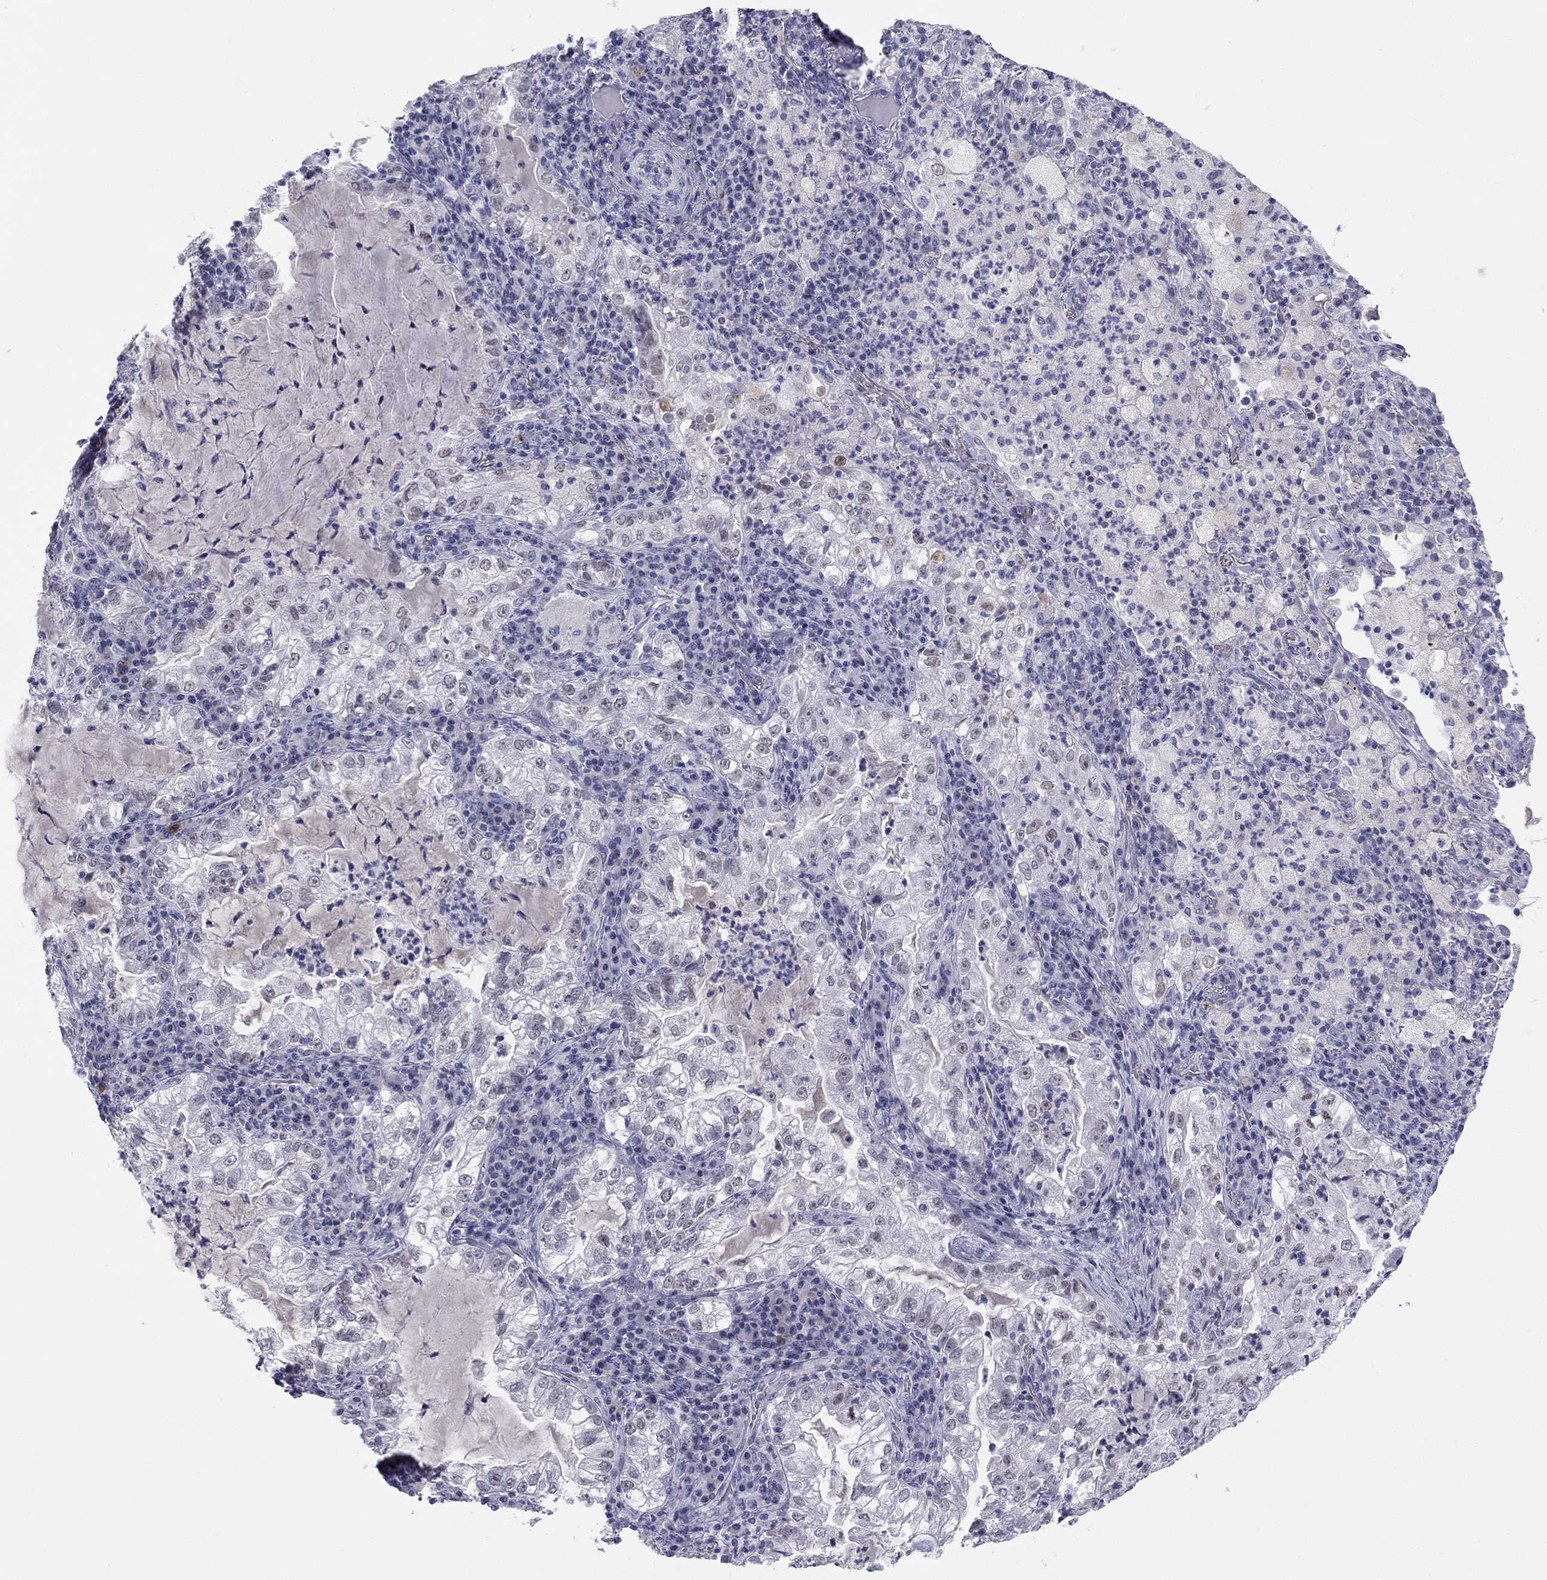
{"staining": {"intensity": "negative", "quantity": "none", "location": "none"}, "tissue": "lung cancer", "cell_type": "Tumor cells", "image_type": "cancer", "snomed": [{"axis": "morphology", "description": "Adenocarcinoma, NOS"}, {"axis": "topography", "description": "Lung"}], "caption": "Immunohistochemical staining of human lung cancer (adenocarcinoma) demonstrates no significant staining in tumor cells. (IHC, brightfield microscopy, high magnification).", "gene": "TFAP2B", "patient": {"sex": "female", "age": 73}}